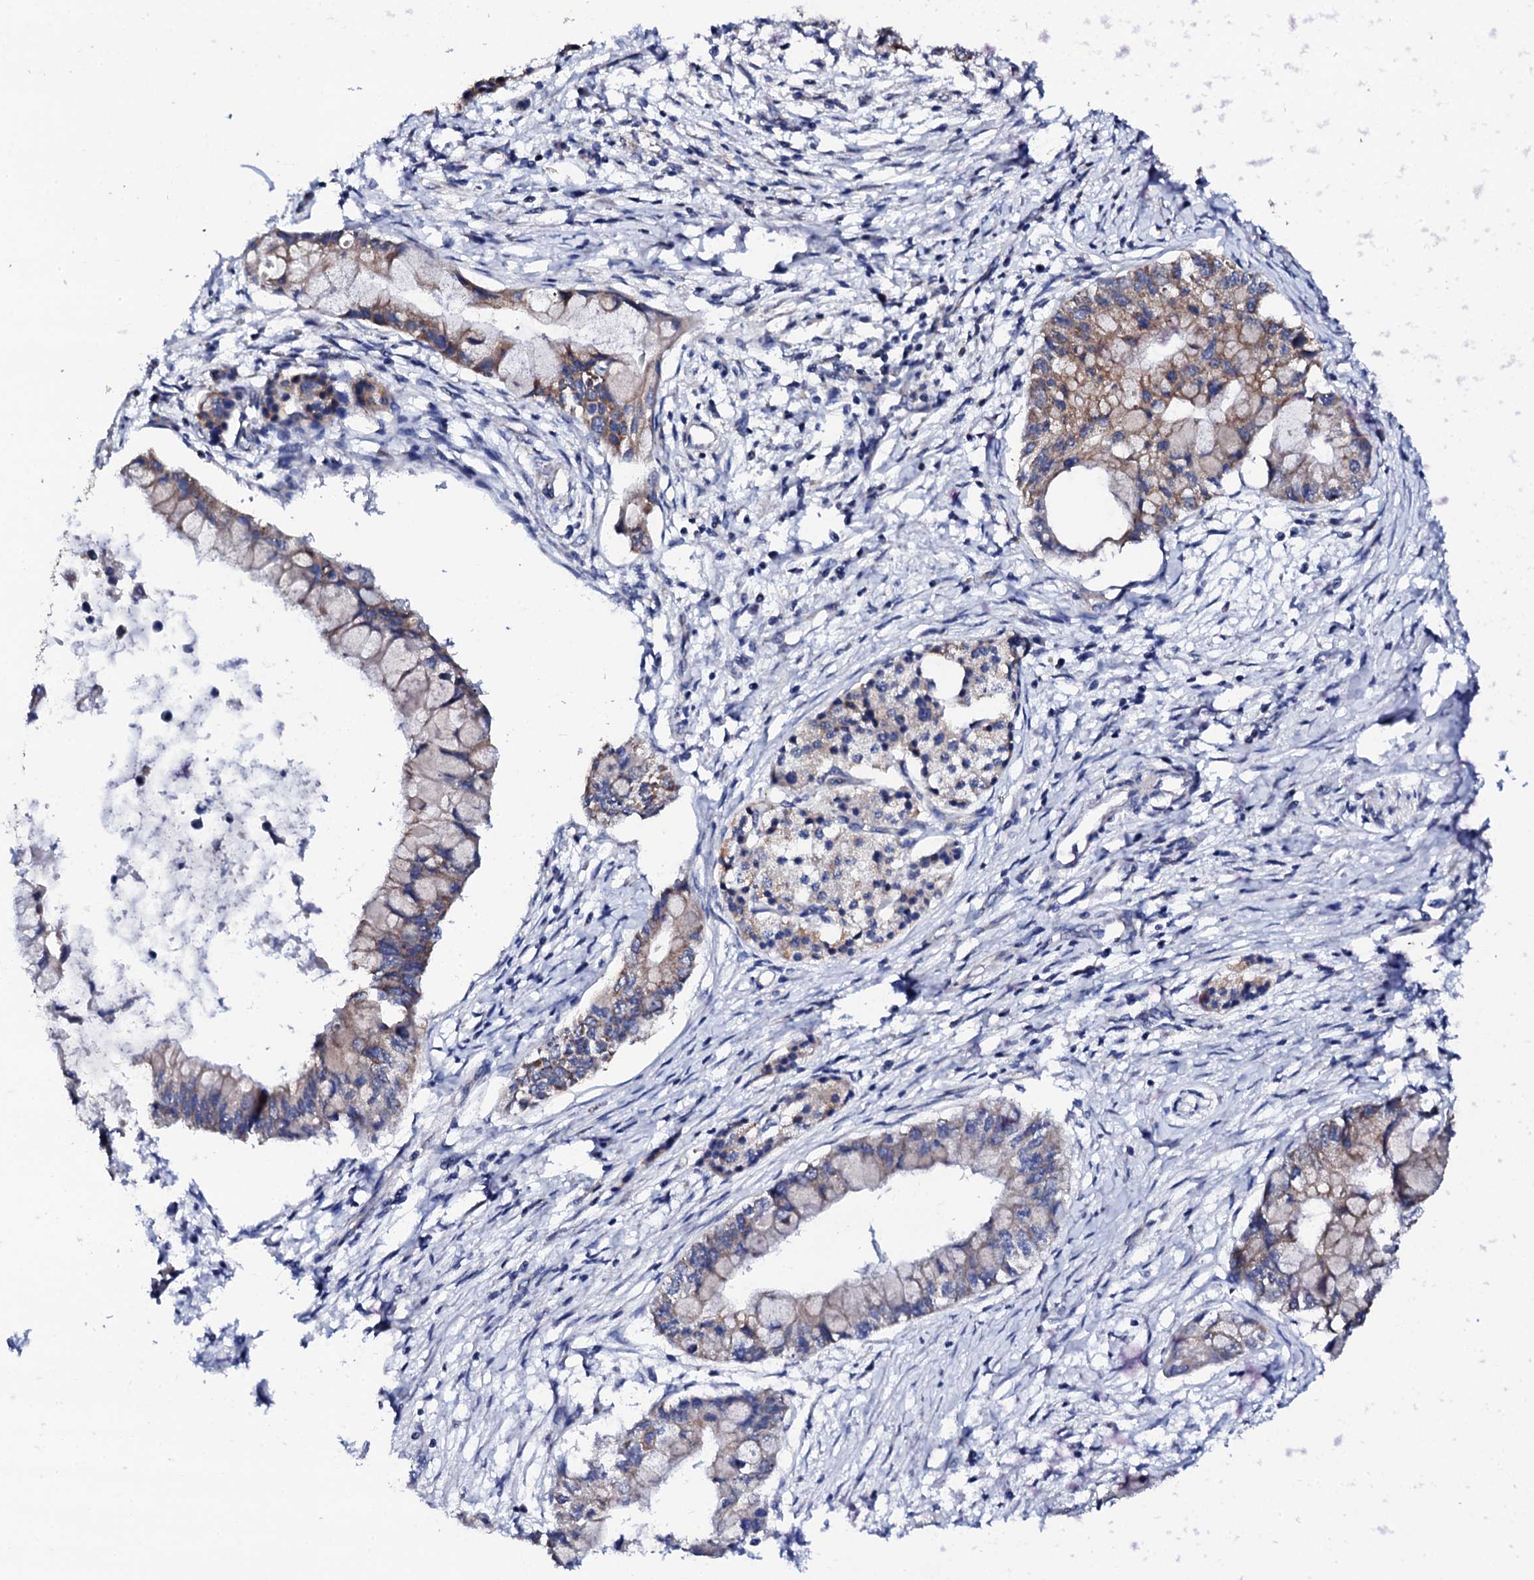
{"staining": {"intensity": "moderate", "quantity": "<25%", "location": "cytoplasmic/membranous"}, "tissue": "pancreatic cancer", "cell_type": "Tumor cells", "image_type": "cancer", "snomed": [{"axis": "morphology", "description": "Adenocarcinoma, NOS"}, {"axis": "topography", "description": "Pancreas"}], "caption": "IHC (DAB (3,3'-diaminobenzidine)) staining of human pancreatic cancer (adenocarcinoma) exhibits moderate cytoplasmic/membranous protein positivity in about <25% of tumor cells.", "gene": "COG4", "patient": {"sex": "male", "age": 48}}